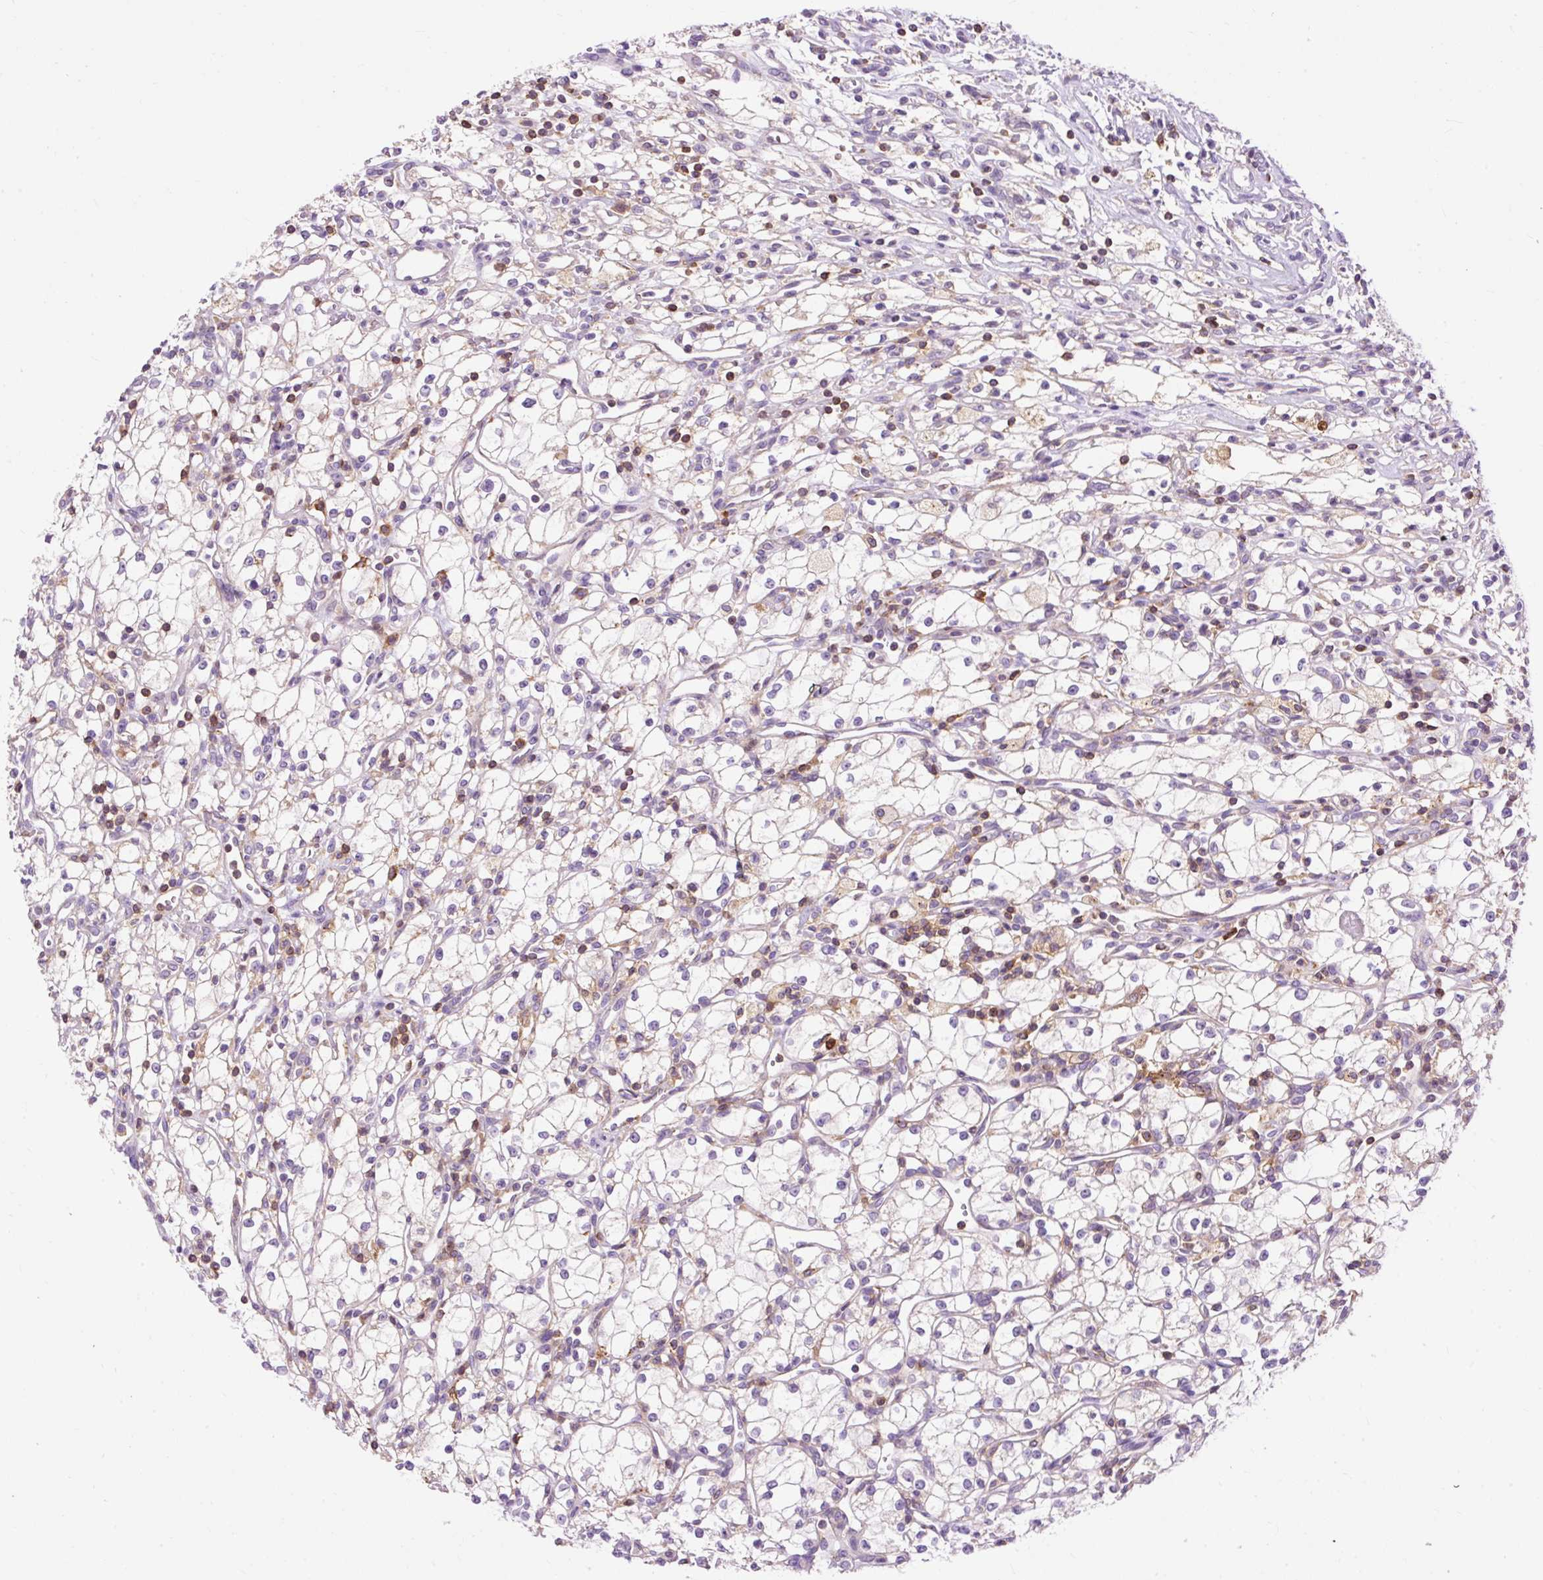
{"staining": {"intensity": "negative", "quantity": "none", "location": "none"}, "tissue": "renal cancer", "cell_type": "Tumor cells", "image_type": "cancer", "snomed": [{"axis": "morphology", "description": "Adenocarcinoma, NOS"}, {"axis": "topography", "description": "Kidney"}], "caption": "Histopathology image shows no protein expression in tumor cells of renal cancer tissue. (DAB (3,3'-diaminobenzidine) immunohistochemistry with hematoxylin counter stain).", "gene": "CD83", "patient": {"sex": "male", "age": 59}}